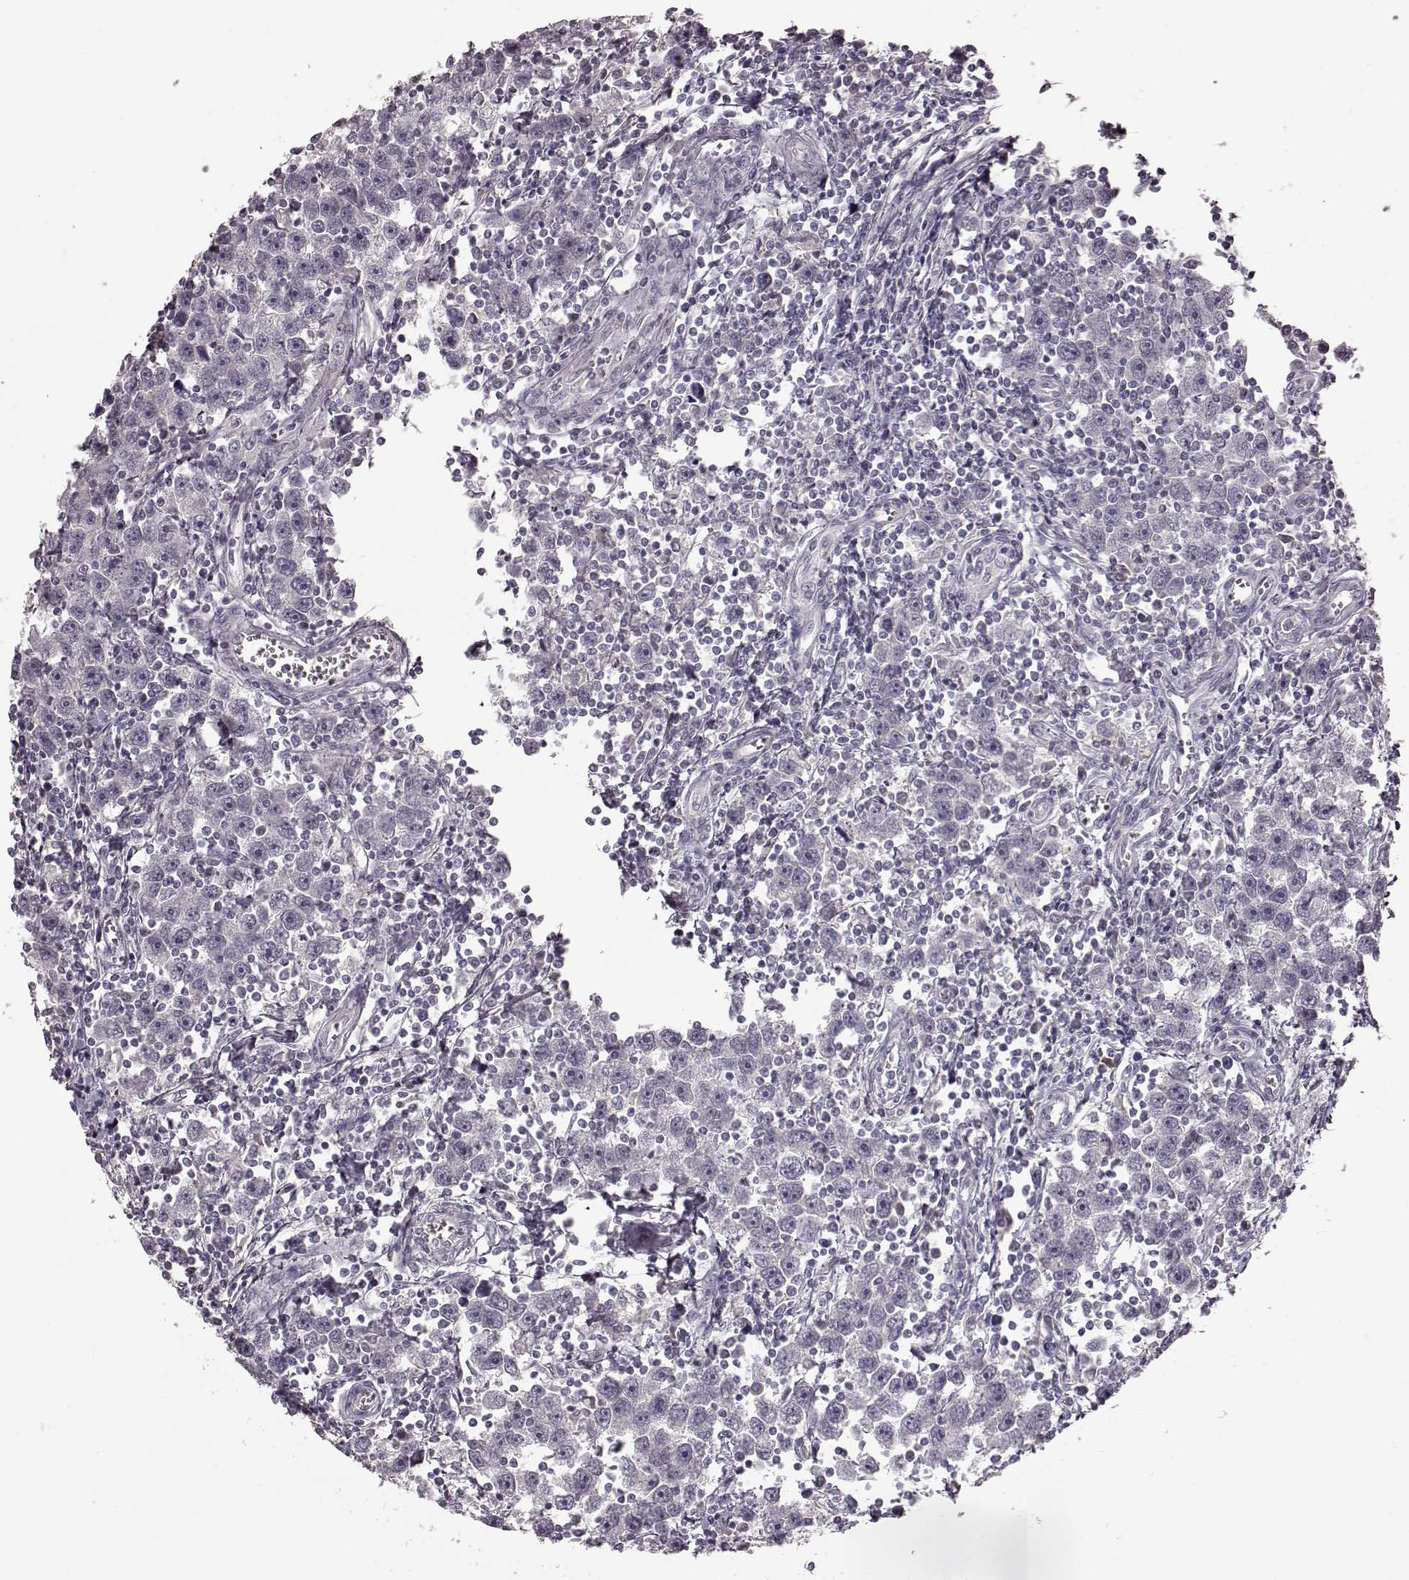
{"staining": {"intensity": "negative", "quantity": "none", "location": "none"}, "tissue": "testis cancer", "cell_type": "Tumor cells", "image_type": "cancer", "snomed": [{"axis": "morphology", "description": "Seminoma, NOS"}, {"axis": "topography", "description": "Testis"}], "caption": "This is an immunohistochemistry histopathology image of human testis cancer (seminoma). There is no positivity in tumor cells.", "gene": "MIA", "patient": {"sex": "male", "age": 30}}